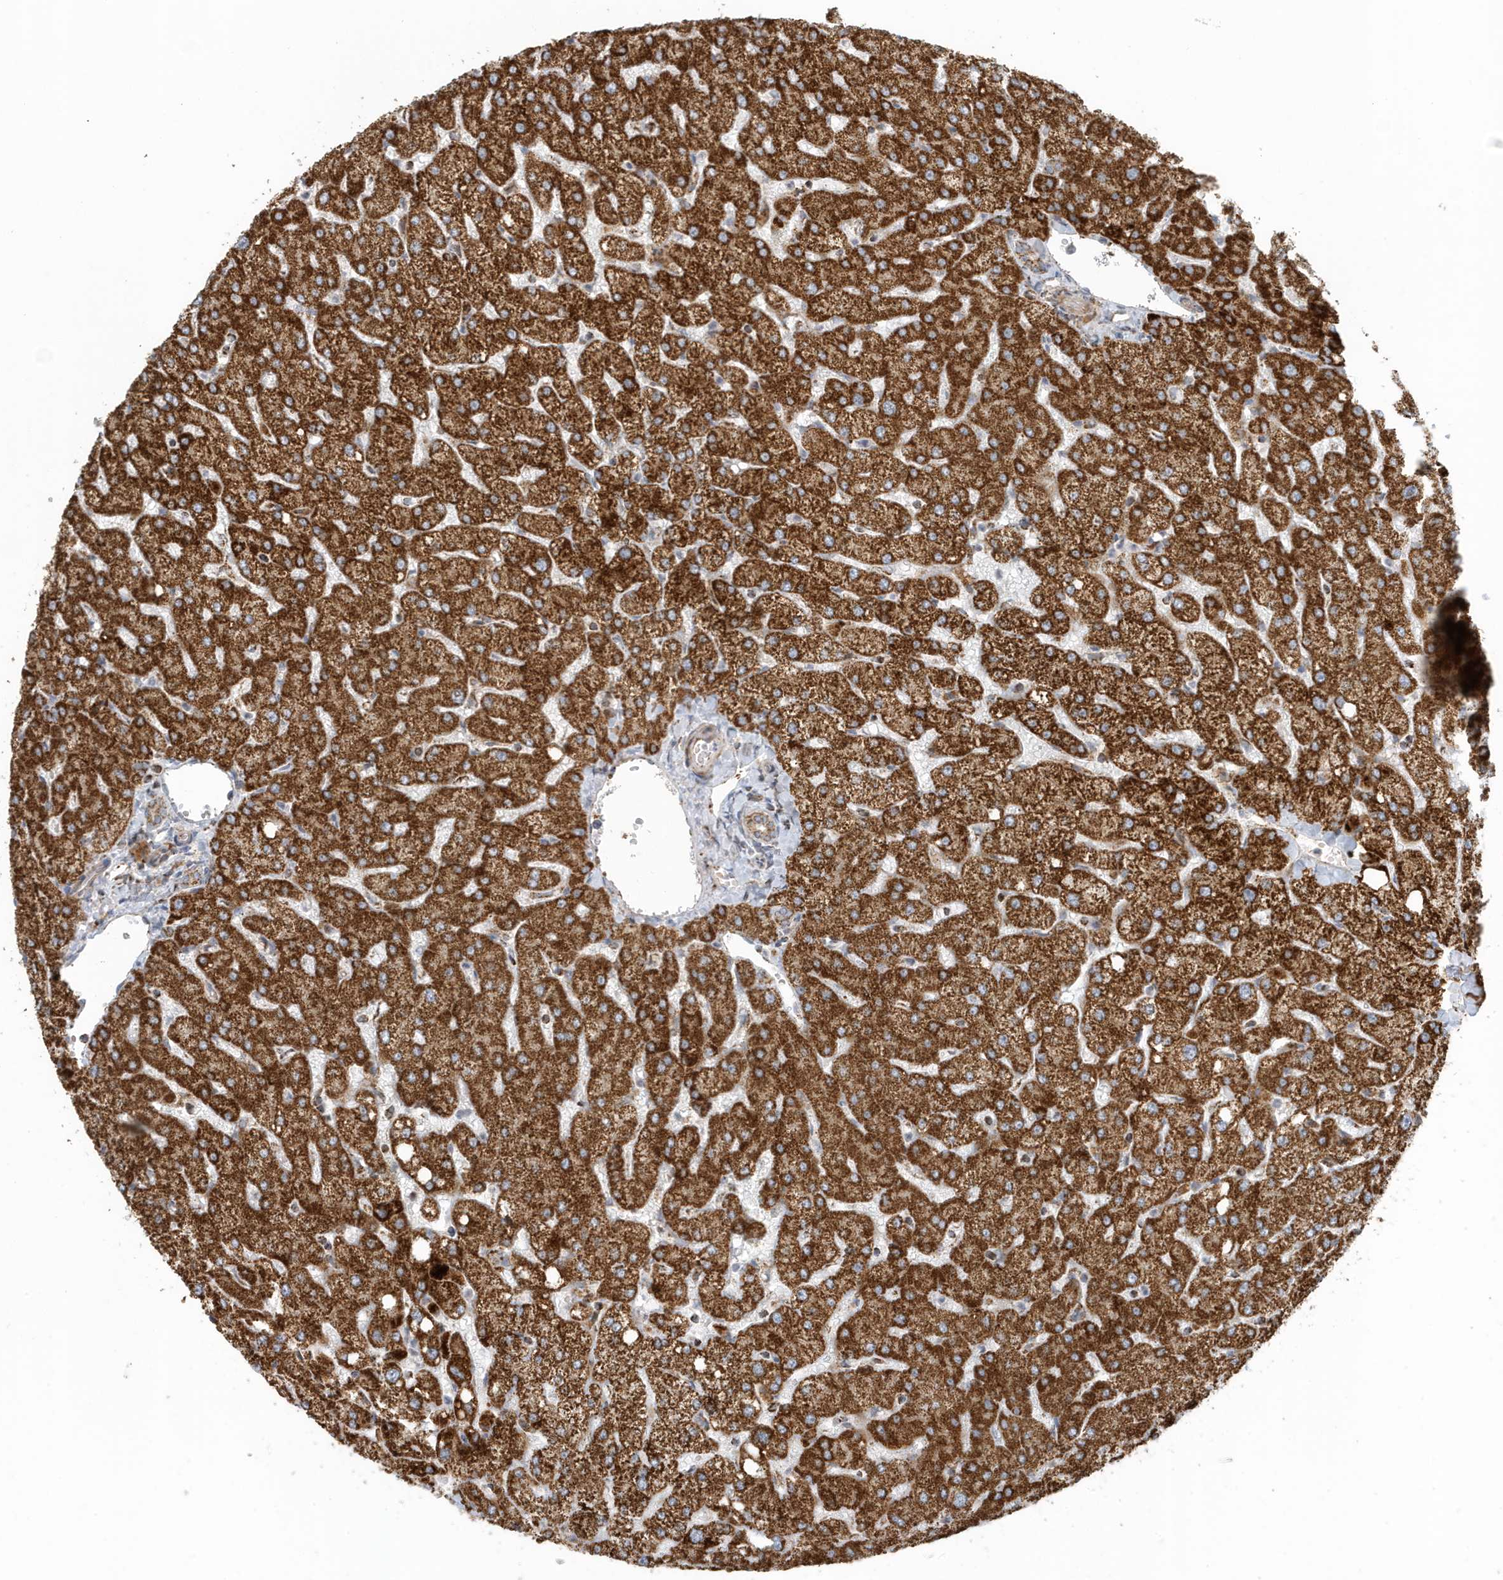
{"staining": {"intensity": "moderate", "quantity": ">75%", "location": "cytoplasmic/membranous"}, "tissue": "liver", "cell_type": "Cholangiocytes", "image_type": "normal", "snomed": [{"axis": "morphology", "description": "Normal tissue, NOS"}, {"axis": "topography", "description": "Liver"}], "caption": "Moderate cytoplasmic/membranous expression is identified in about >75% of cholangiocytes in benign liver. The staining was performed using DAB (3,3'-diaminobenzidine), with brown indicating positive protein expression. Nuclei are stained blue with hematoxylin.", "gene": "MAN1A1", "patient": {"sex": "female", "age": 54}}